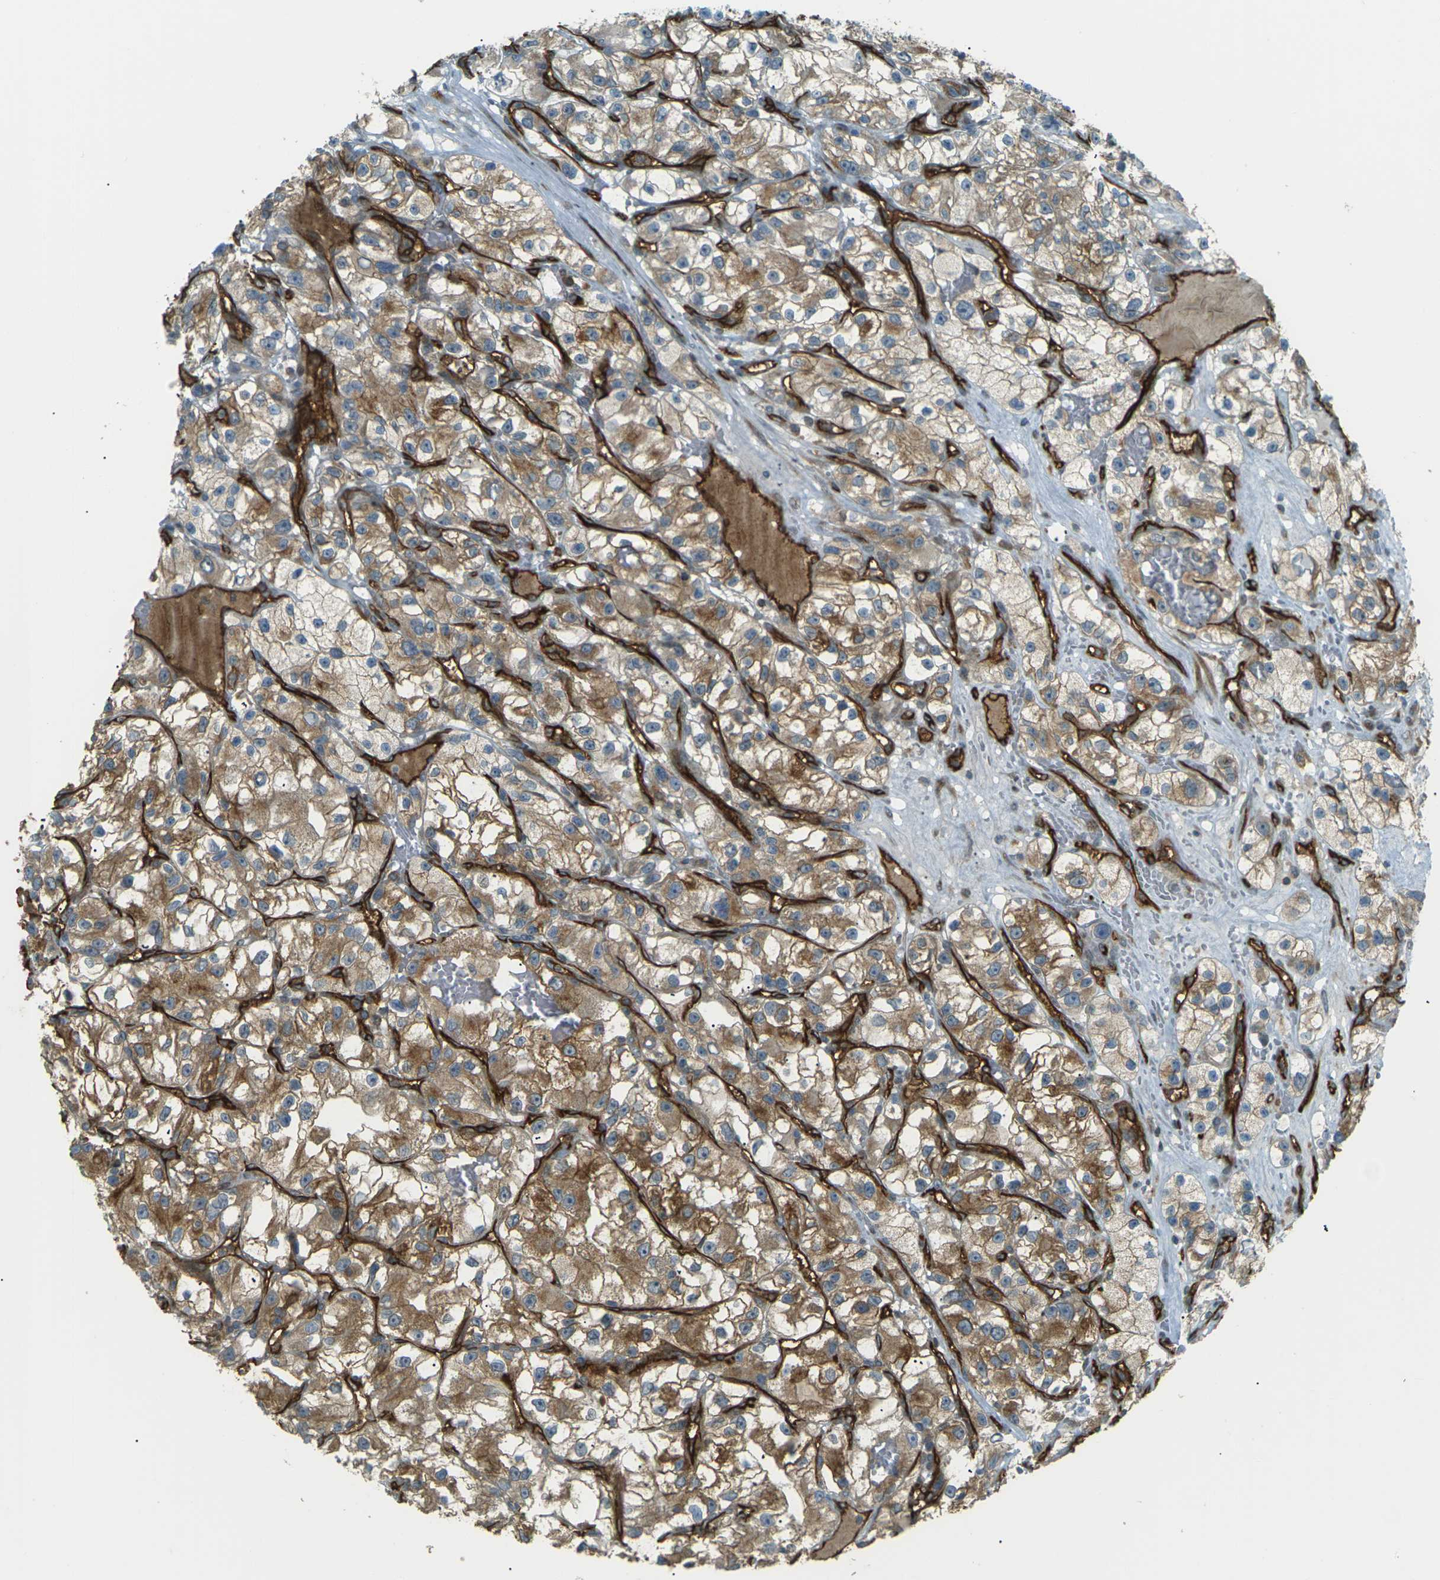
{"staining": {"intensity": "moderate", "quantity": ">75%", "location": "cytoplasmic/membranous"}, "tissue": "renal cancer", "cell_type": "Tumor cells", "image_type": "cancer", "snomed": [{"axis": "morphology", "description": "Adenocarcinoma, NOS"}, {"axis": "topography", "description": "Kidney"}], "caption": "Immunohistochemistry (DAB) staining of renal adenocarcinoma shows moderate cytoplasmic/membranous protein positivity in about >75% of tumor cells.", "gene": "S1PR1", "patient": {"sex": "female", "age": 57}}